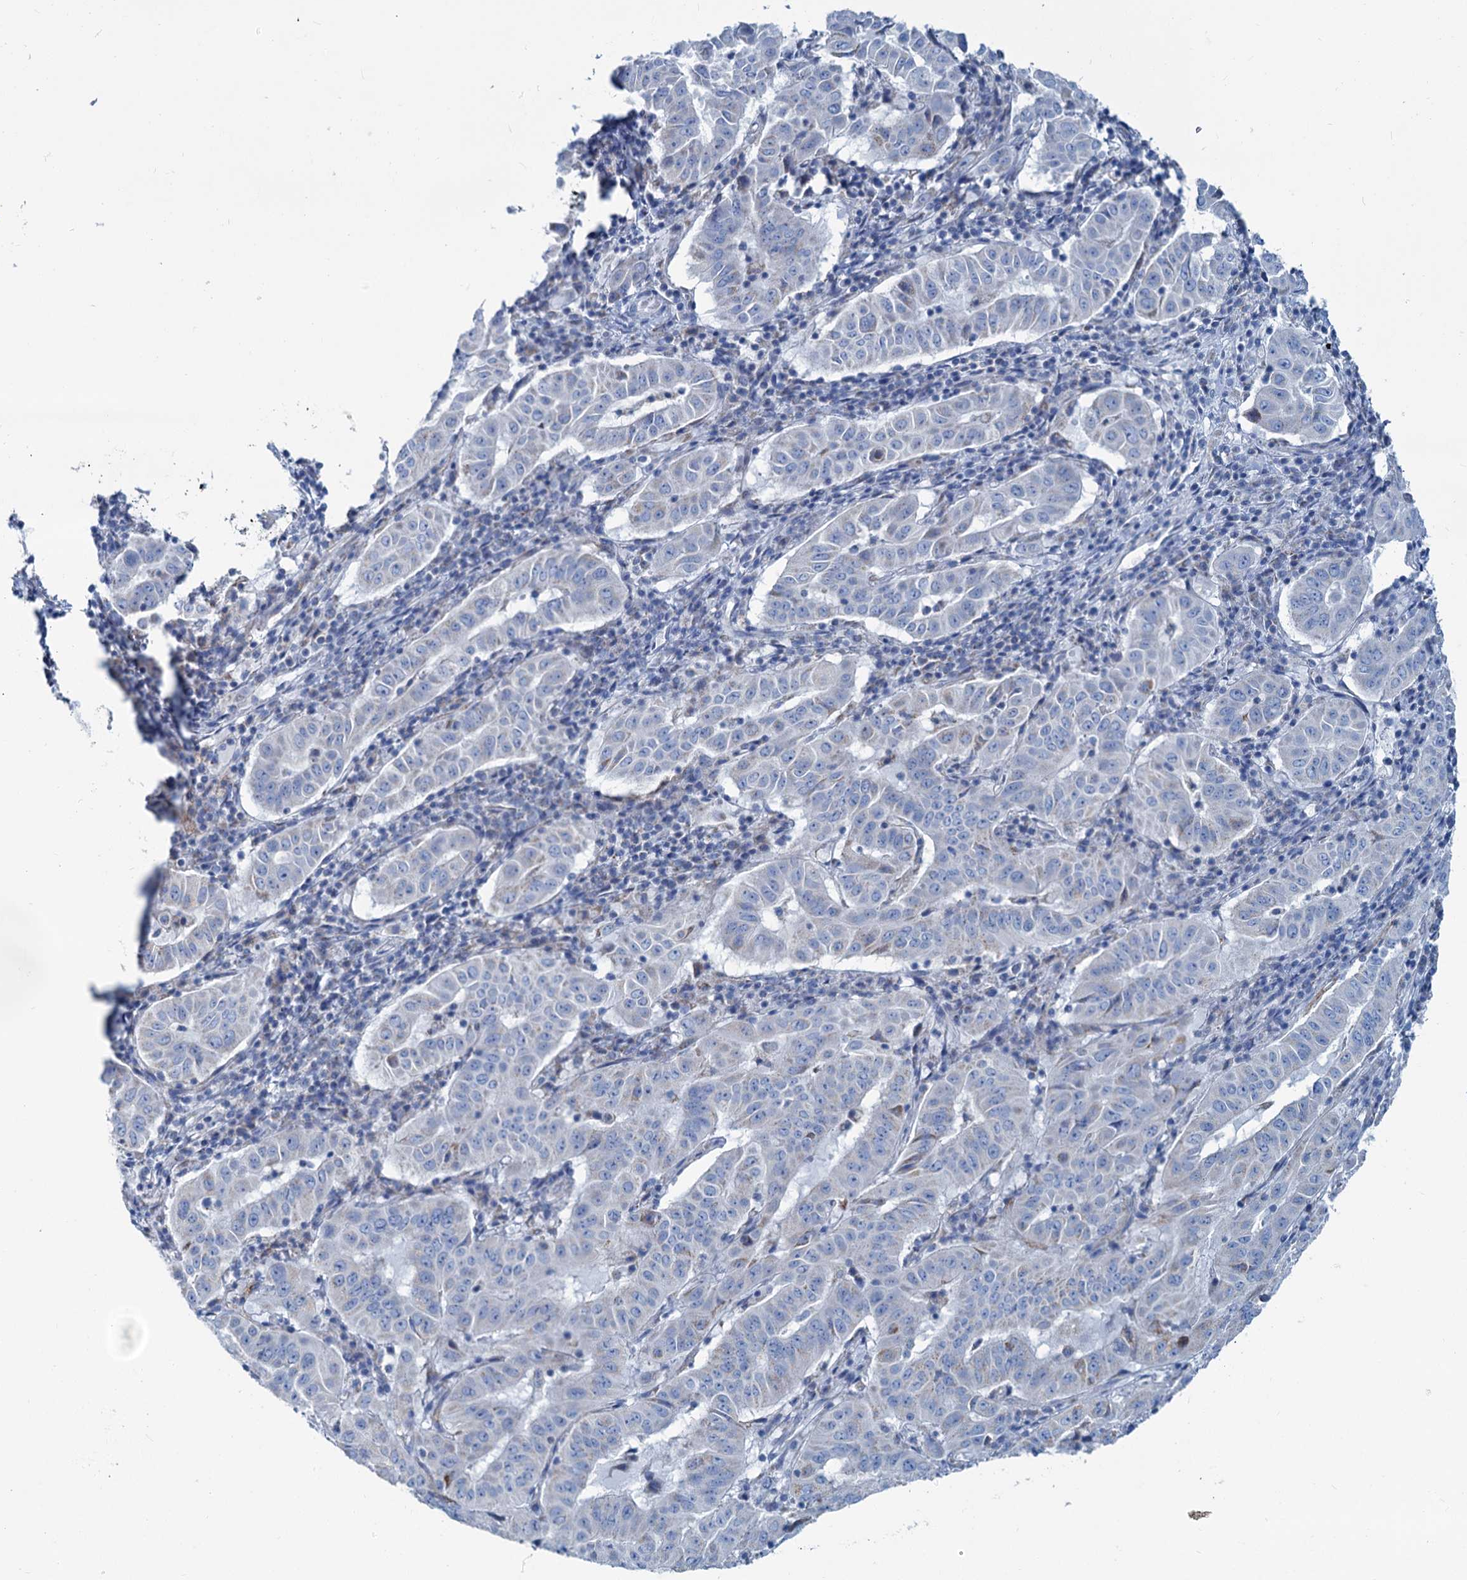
{"staining": {"intensity": "negative", "quantity": "none", "location": "none"}, "tissue": "pancreatic cancer", "cell_type": "Tumor cells", "image_type": "cancer", "snomed": [{"axis": "morphology", "description": "Adenocarcinoma, NOS"}, {"axis": "topography", "description": "Pancreas"}], "caption": "An IHC histopathology image of pancreatic adenocarcinoma is shown. There is no staining in tumor cells of pancreatic adenocarcinoma.", "gene": "SLC1A3", "patient": {"sex": "male", "age": 63}}